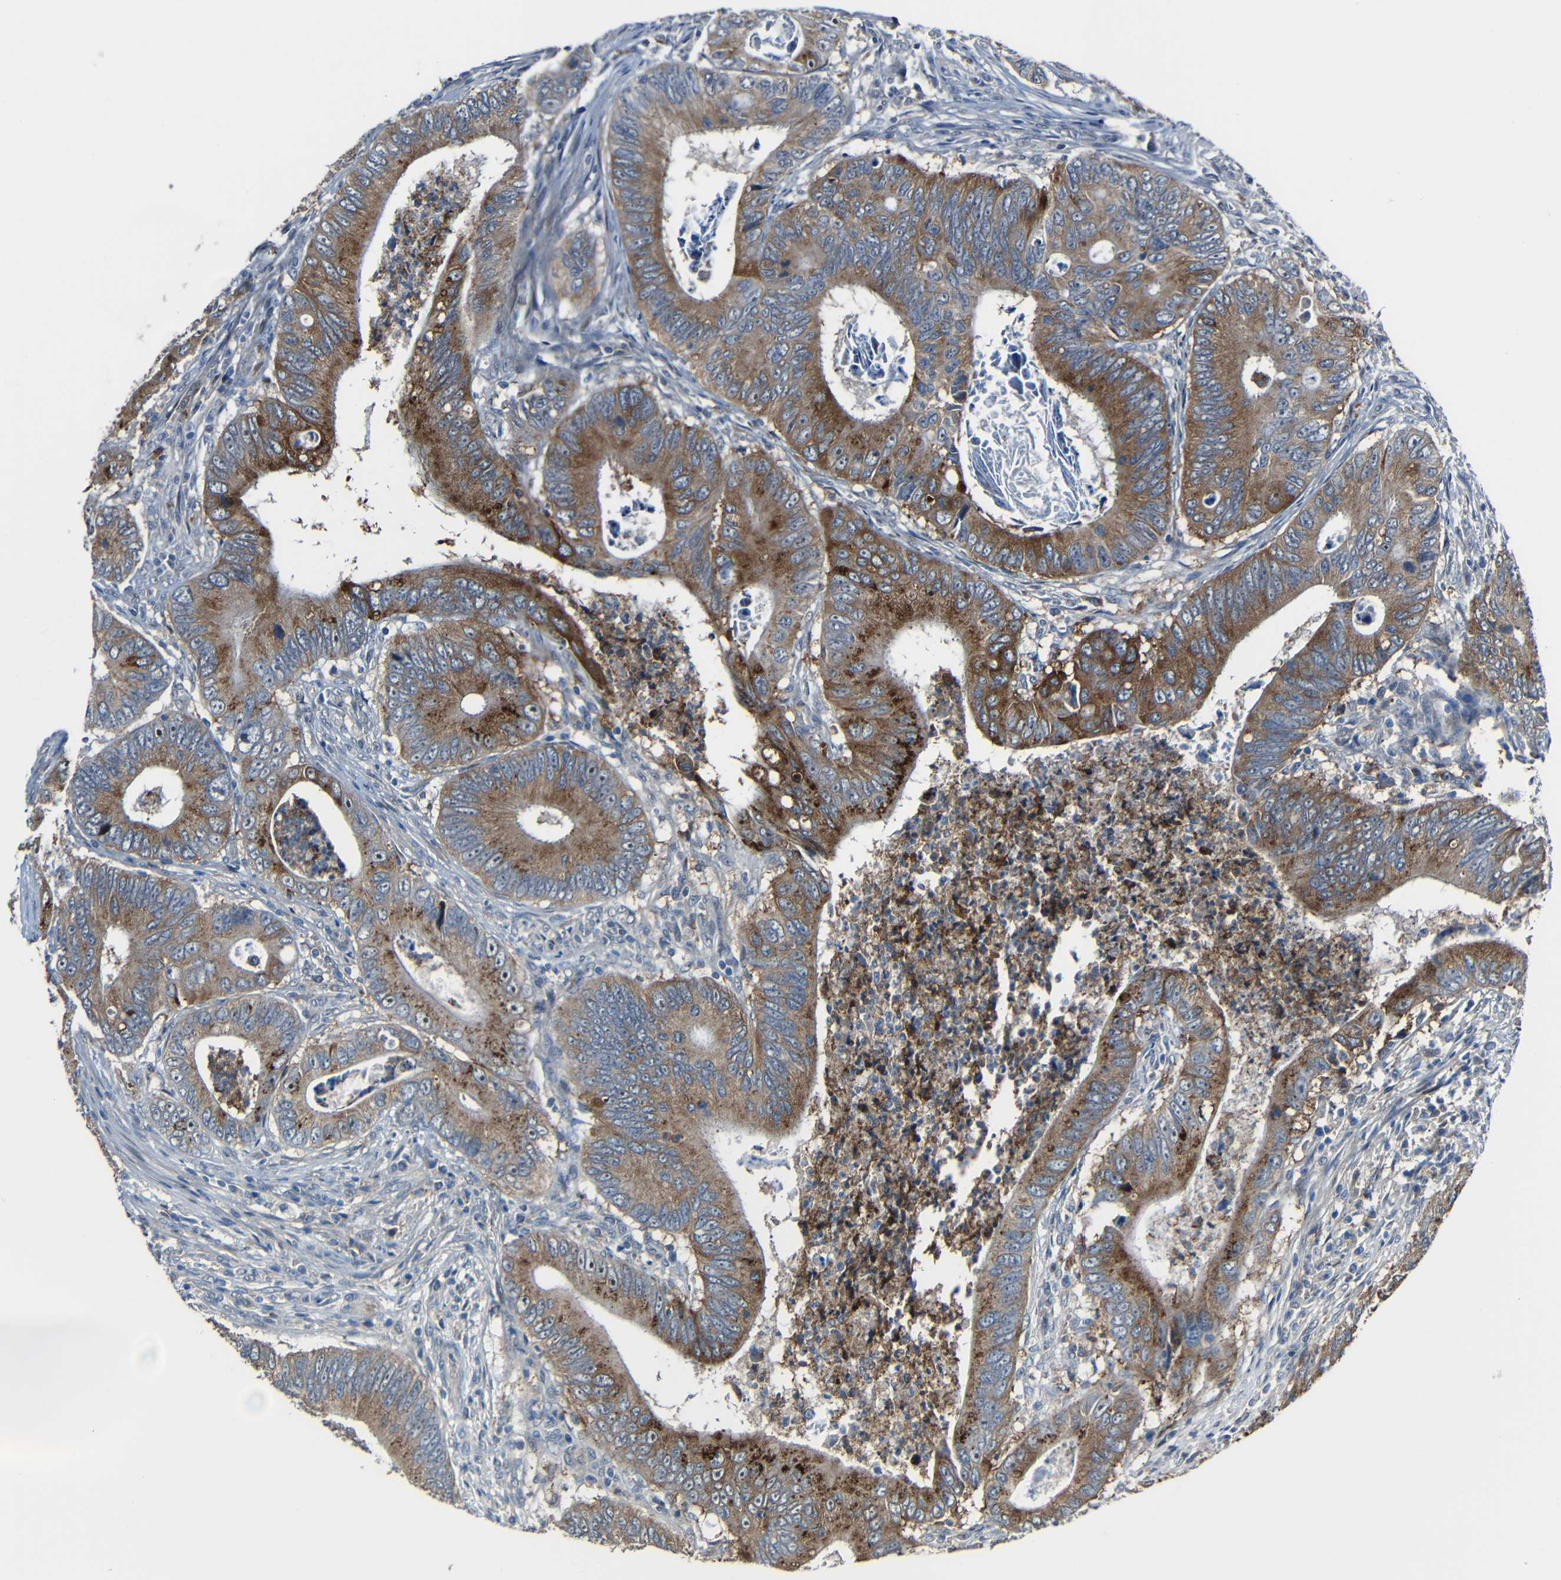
{"staining": {"intensity": "moderate", "quantity": ">75%", "location": "cytoplasmic/membranous"}, "tissue": "colorectal cancer", "cell_type": "Tumor cells", "image_type": "cancer", "snomed": [{"axis": "morphology", "description": "Inflammation, NOS"}, {"axis": "morphology", "description": "Adenocarcinoma, NOS"}, {"axis": "topography", "description": "Colon"}], "caption": "Colorectal adenocarcinoma stained with a brown dye reveals moderate cytoplasmic/membranous positive expression in approximately >75% of tumor cells.", "gene": "DNAJC5", "patient": {"sex": "male", "age": 72}}